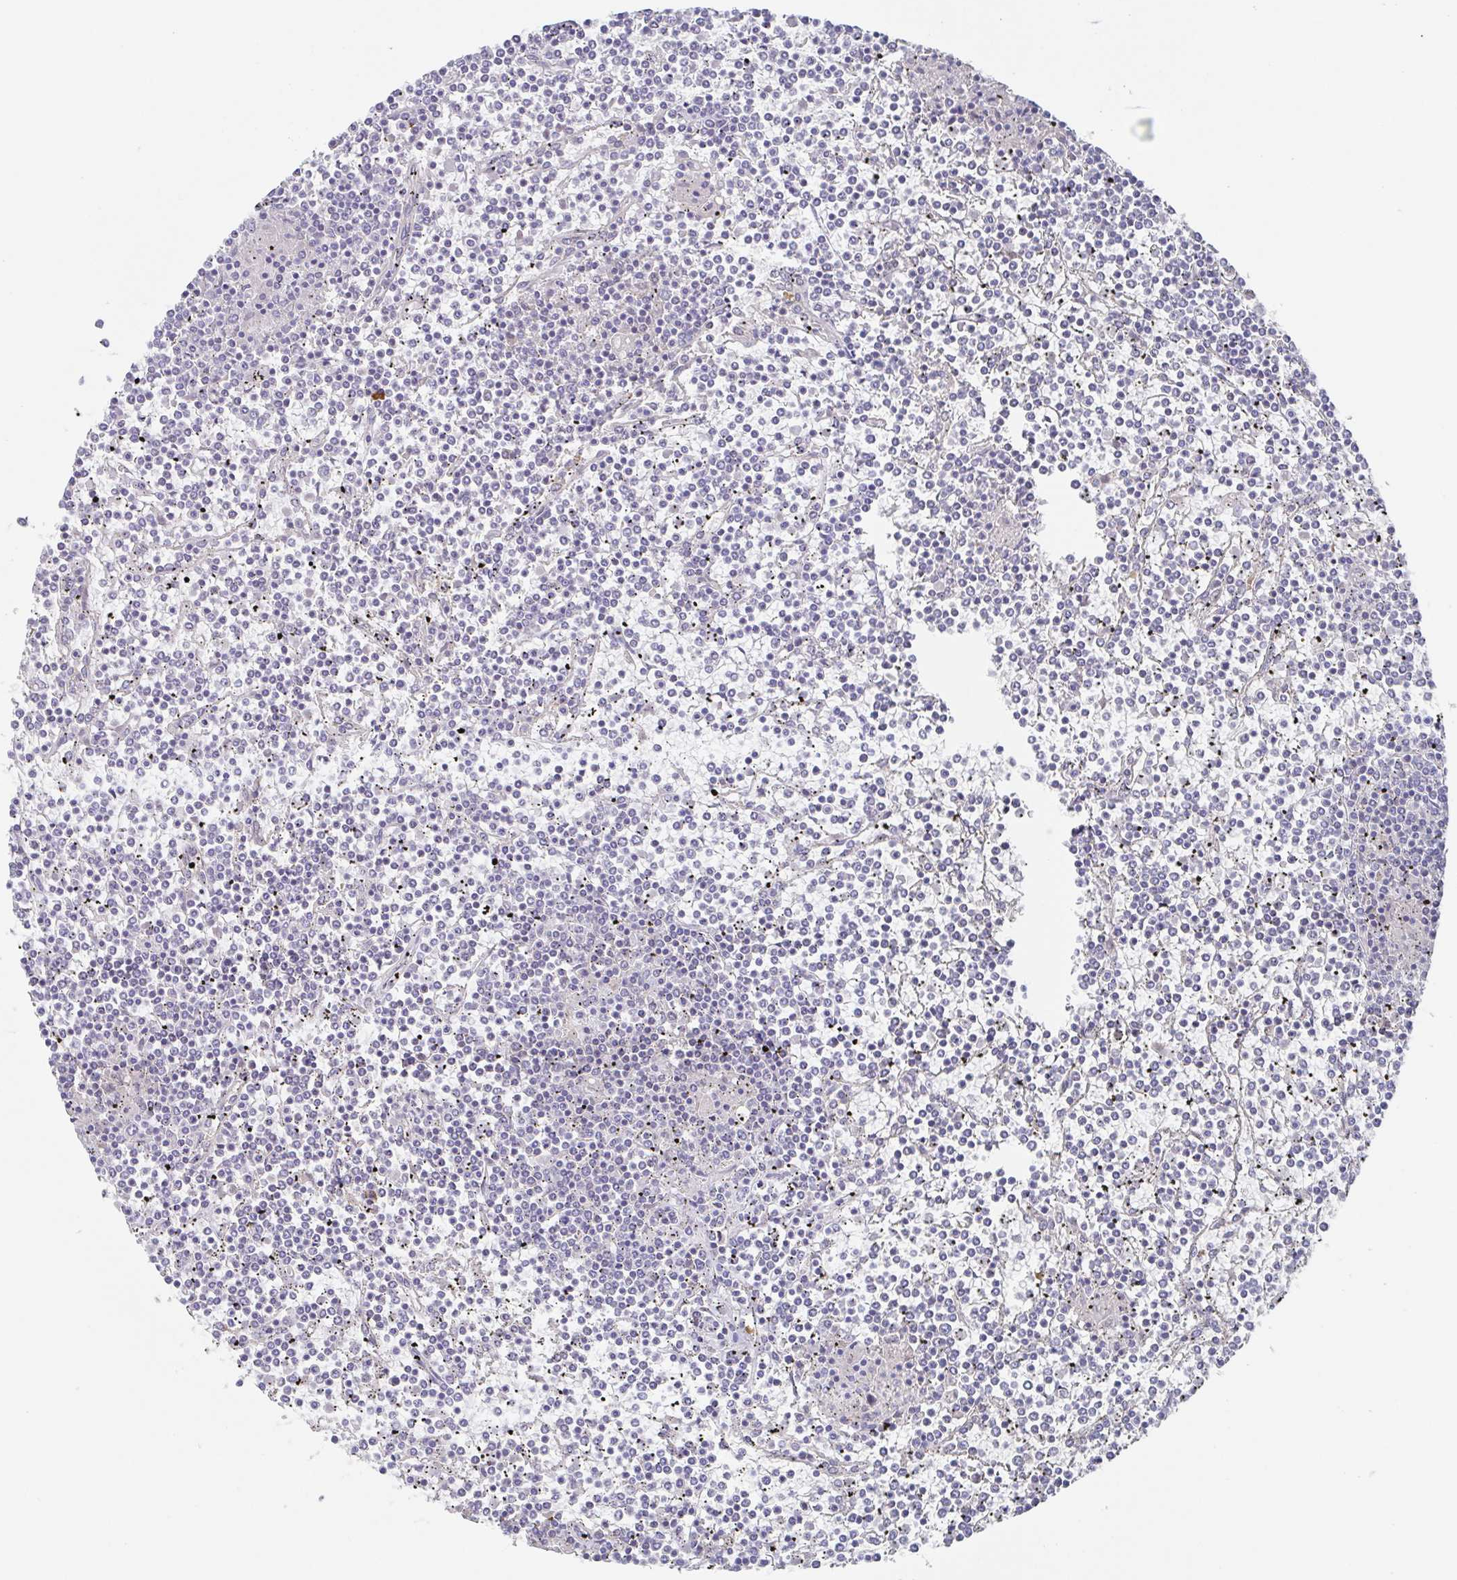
{"staining": {"intensity": "negative", "quantity": "none", "location": "none"}, "tissue": "lymphoma", "cell_type": "Tumor cells", "image_type": "cancer", "snomed": [{"axis": "morphology", "description": "Malignant lymphoma, non-Hodgkin's type, Low grade"}, {"axis": "topography", "description": "Spleen"}], "caption": "IHC photomicrograph of human lymphoma stained for a protein (brown), which reveals no staining in tumor cells.", "gene": "POU2F3", "patient": {"sex": "female", "age": 19}}